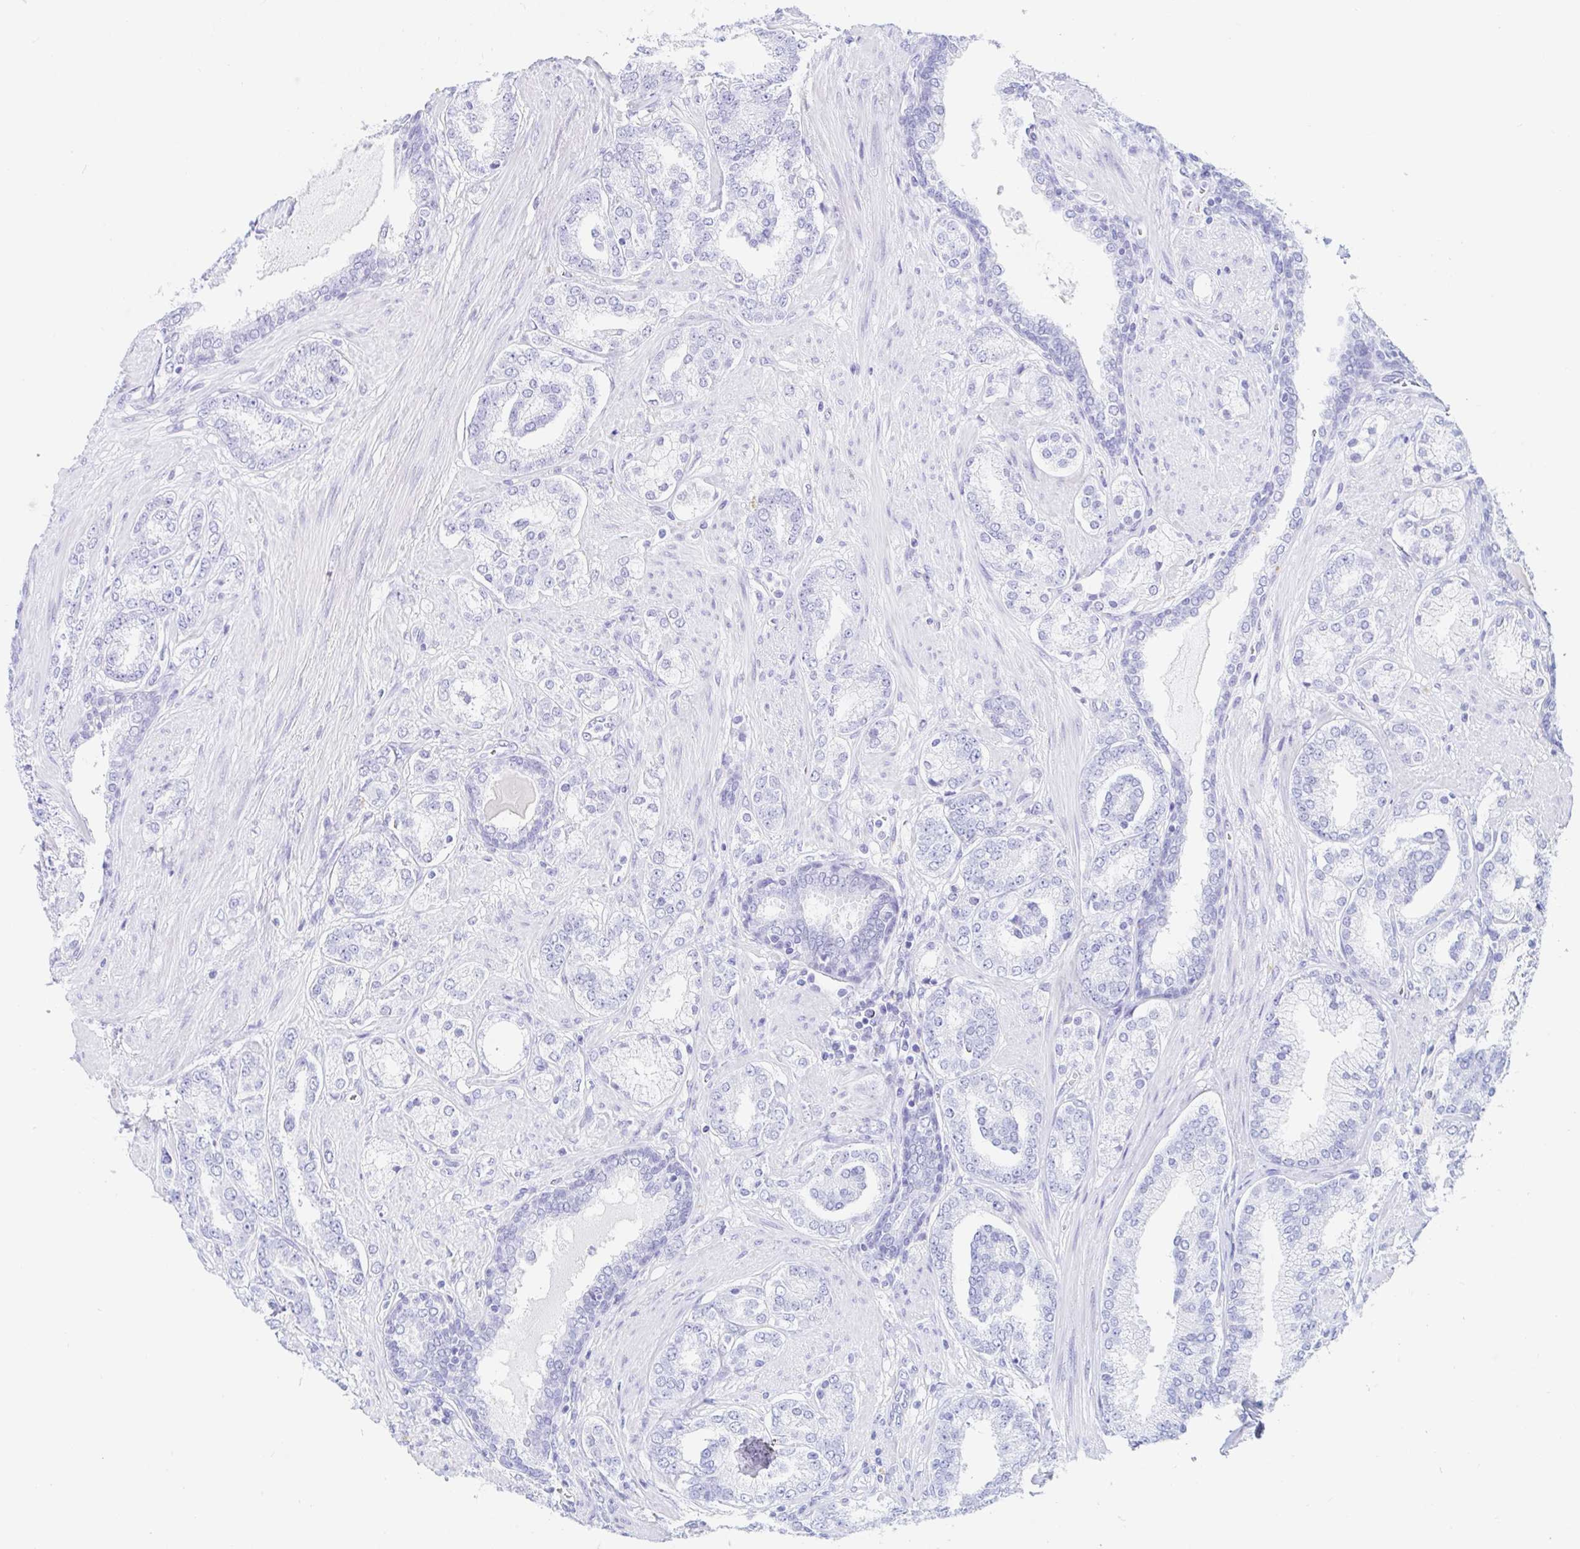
{"staining": {"intensity": "negative", "quantity": "none", "location": "none"}, "tissue": "prostate cancer", "cell_type": "Tumor cells", "image_type": "cancer", "snomed": [{"axis": "morphology", "description": "Adenocarcinoma, High grade"}, {"axis": "topography", "description": "Prostate"}], "caption": "DAB immunohistochemical staining of human prostate cancer (adenocarcinoma (high-grade)) reveals no significant expression in tumor cells.", "gene": "OR6T1", "patient": {"sex": "male", "age": 62}}